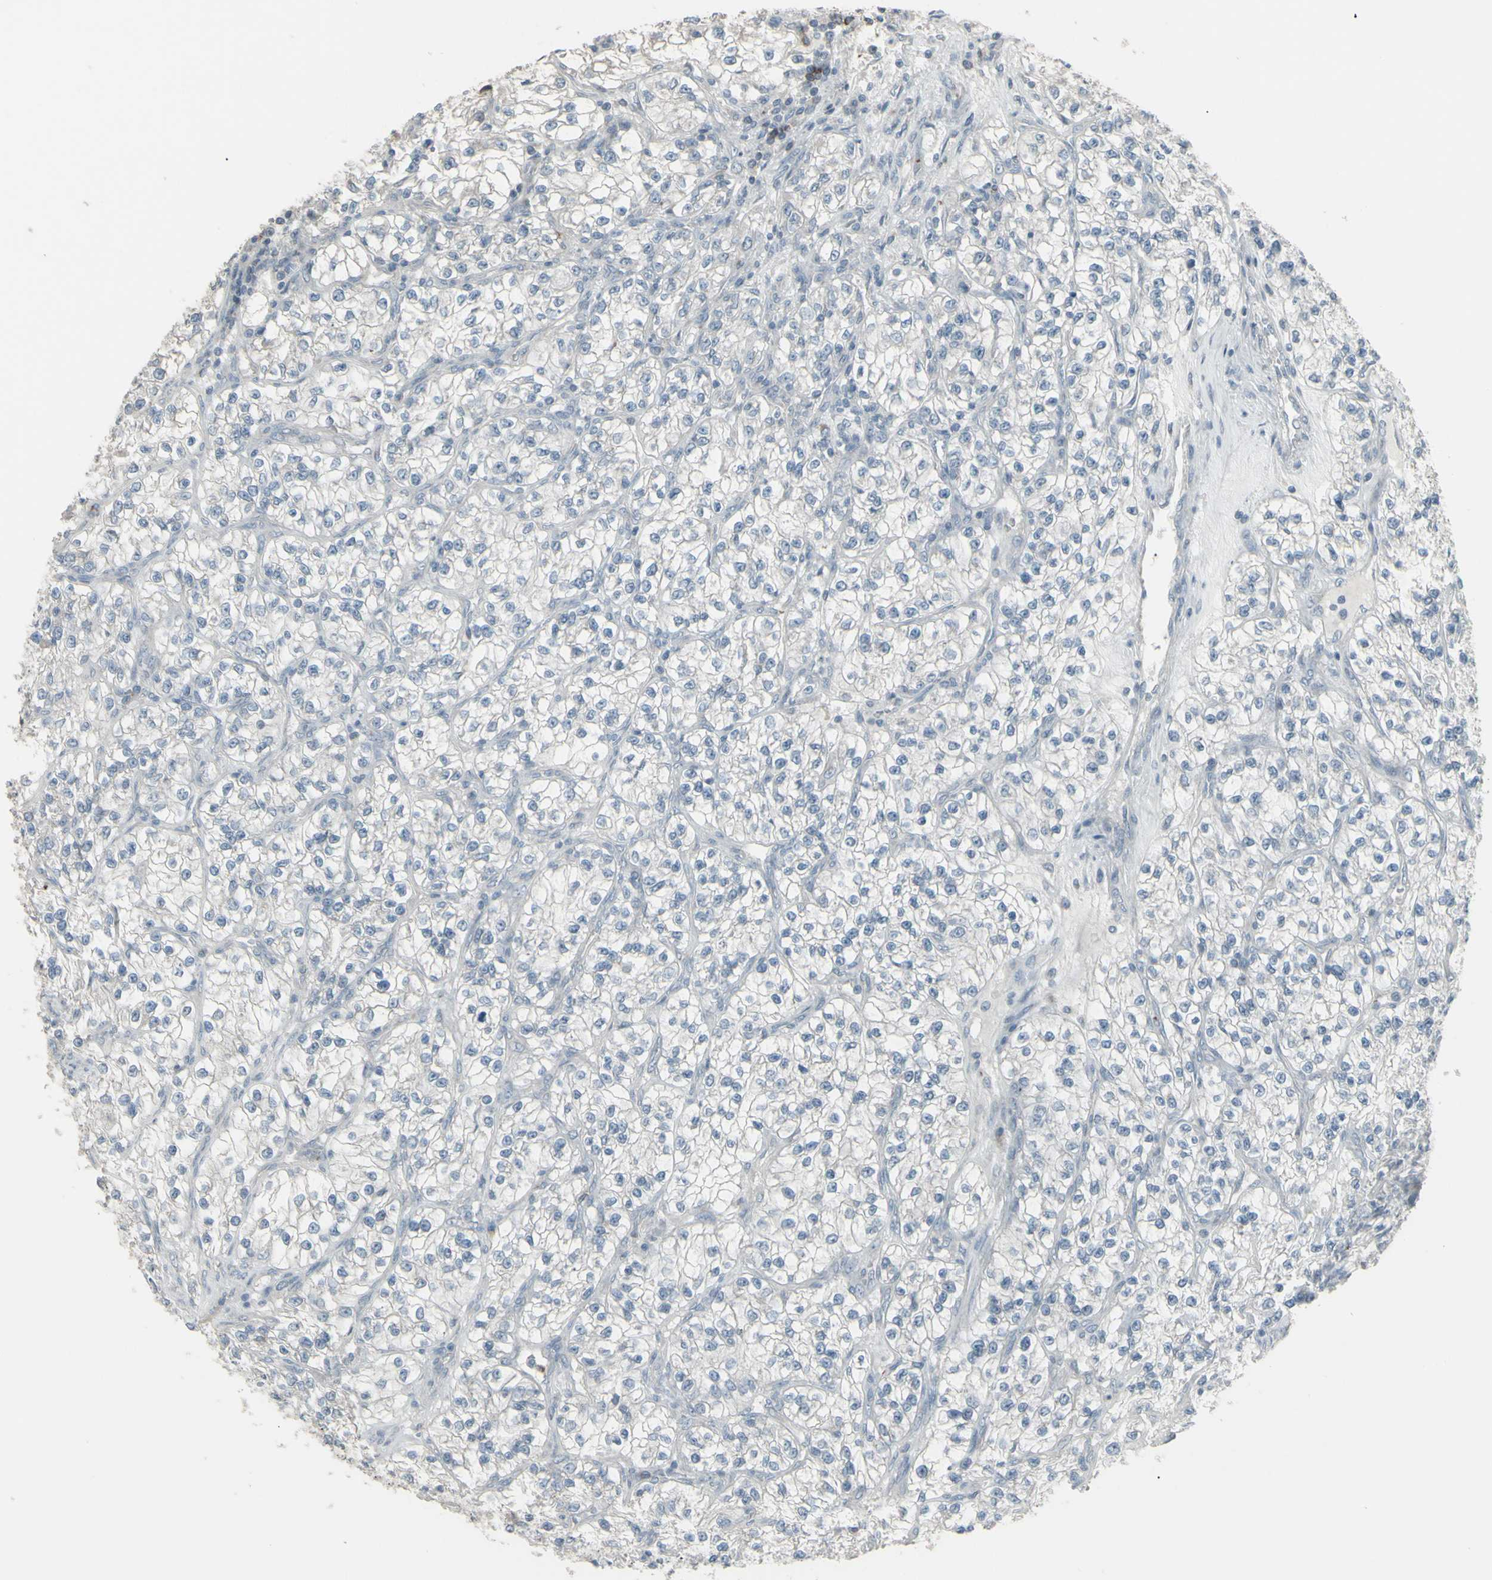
{"staining": {"intensity": "negative", "quantity": "none", "location": "none"}, "tissue": "renal cancer", "cell_type": "Tumor cells", "image_type": "cancer", "snomed": [{"axis": "morphology", "description": "Adenocarcinoma, NOS"}, {"axis": "topography", "description": "Kidney"}], "caption": "Human adenocarcinoma (renal) stained for a protein using IHC demonstrates no staining in tumor cells.", "gene": "CD79B", "patient": {"sex": "female", "age": 57}}